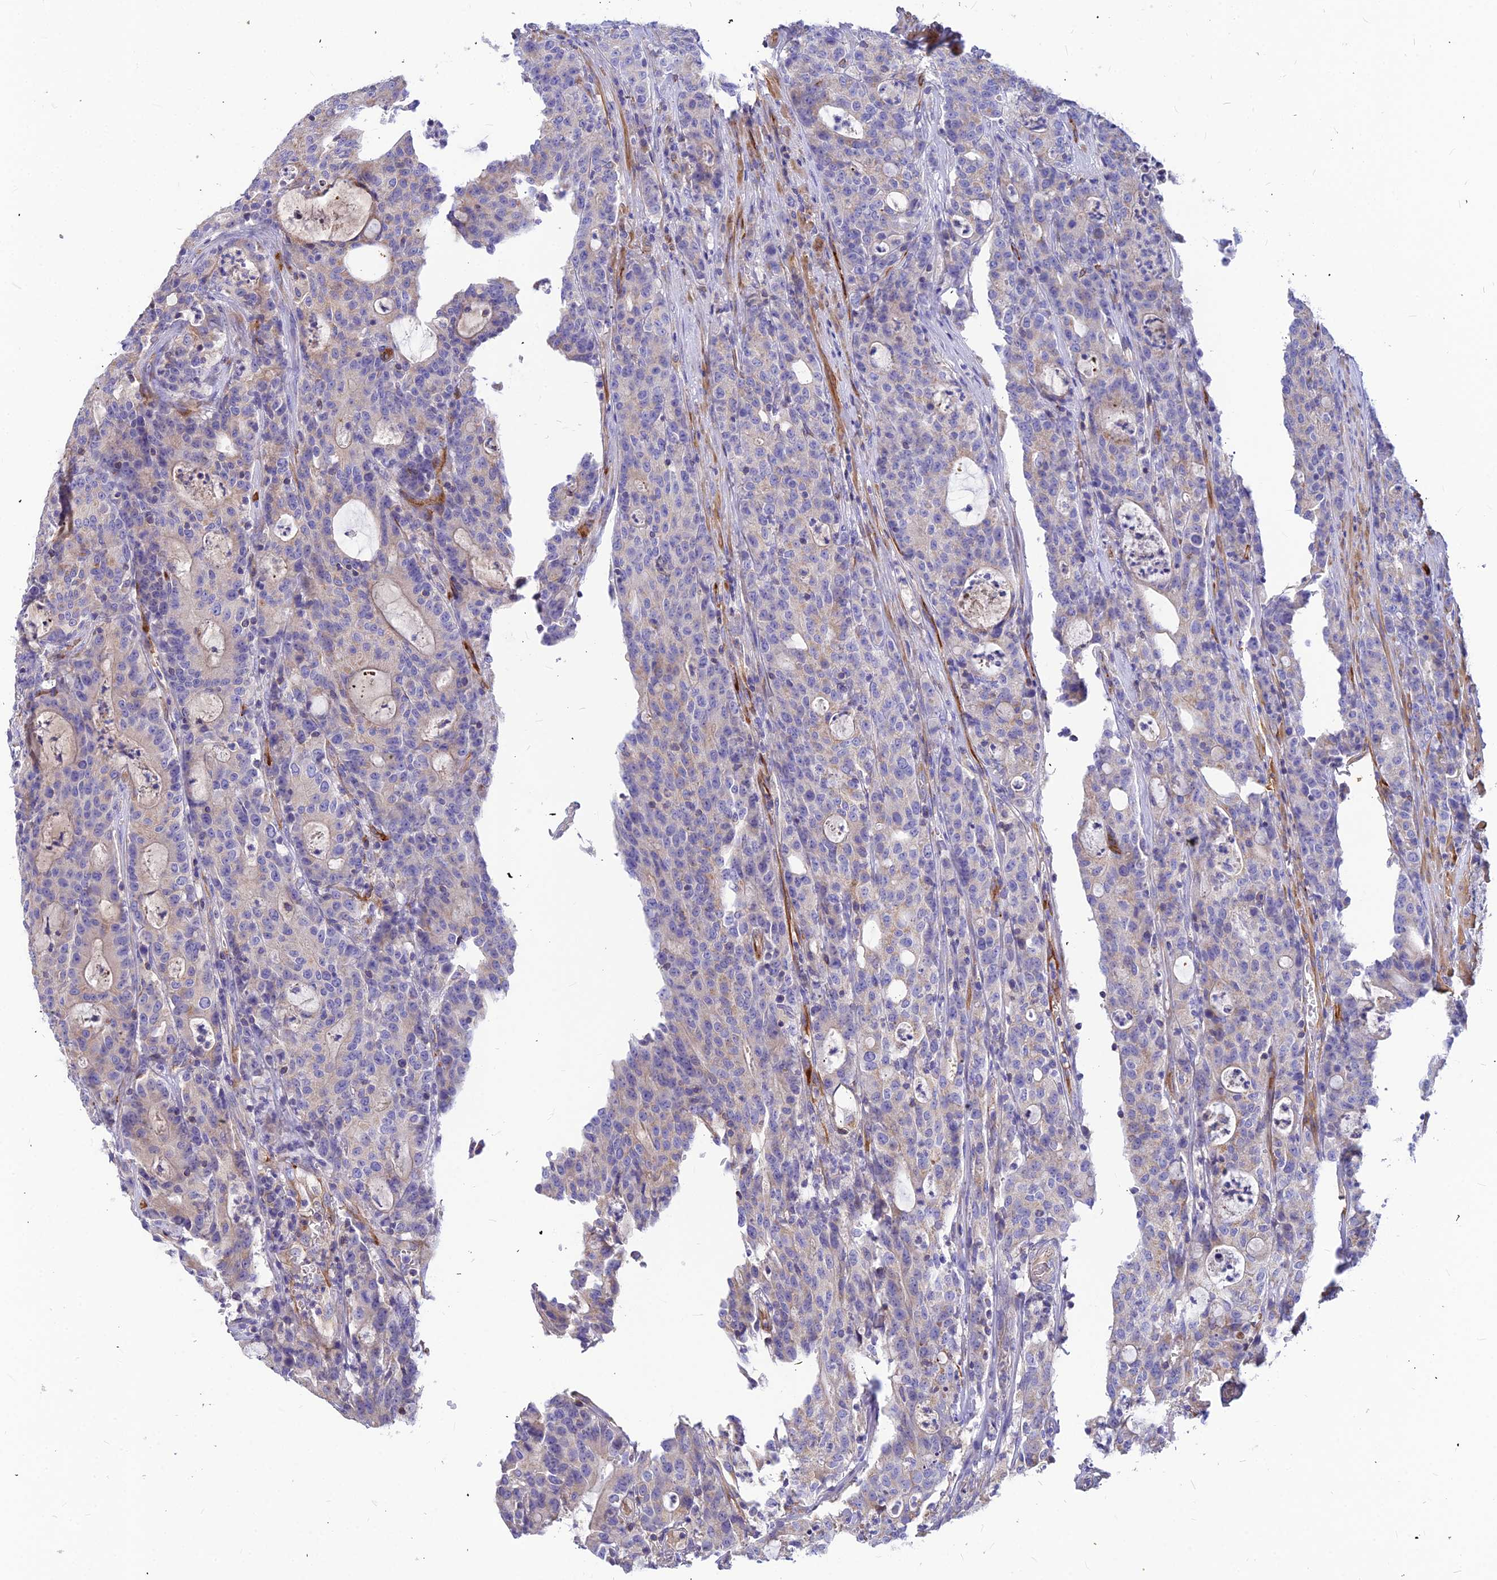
{"staining": {"intensity": "negative", "quantity": "none", "location": "none"}, "tissue": "colorectal cancer", "cell_type": "Tumor cells", "image_type": "cancer", "snomed": [{"axis": "morphology", "description": "Adenocarcinoma, NOS"}, {"axis": "topography", "description": "Colon"}], "caption": "Tumor cells show no significant staining in colorectal cancer. The staining is performed using DAB (3,3'-diaminobenzidine) brown chromogen with nuclei counter-stained in using hematoxylin.", "gene": "ASPHD1", "patient": {"sex": "male", "age": 83}}